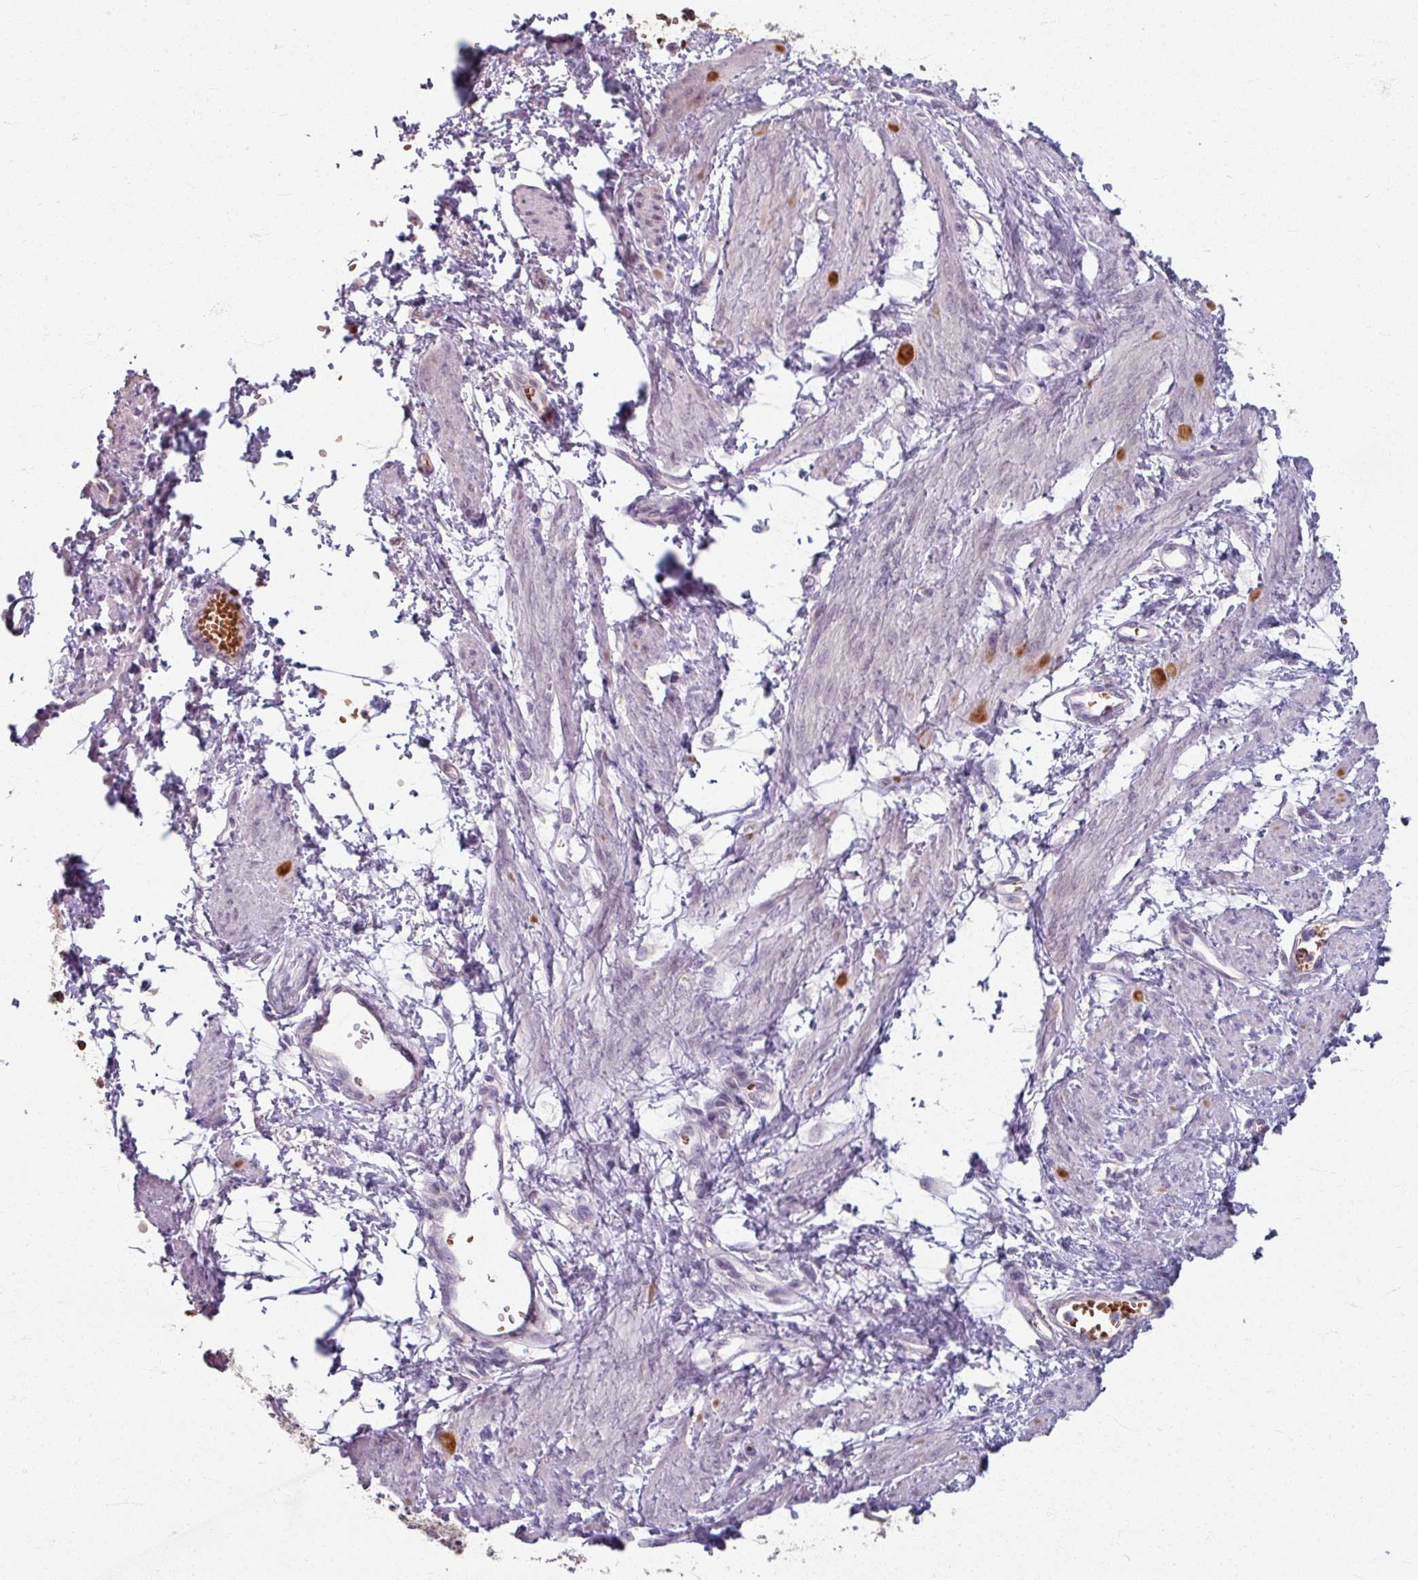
{"staining": {"intensity": "negative", "quantity": "none", "location": "none"}, "tissue": "smooth muscle", "cell_type": "Smooth muscle cells", "image_type": "normal", "snomed": [{"axis": "morphology", "description": "Normal tissue, NOS"}, {"axis": "topography", "description": "Smooth muscle"}, {"axis": "topography", "description": "Uterus"}], "caption": "Immunohistochemistry (IHC) image of benign smooth muscle stained for a protein (brown), which shows no expression in smooth muscle cells. (Stains: DAB (3,3'-diaminobenzidine) IHC with hematoxylin counter stain, Microscopy: brightfield microscopy at high magnification).", "gene": "KMT5C", "patient": {"sex": "female", "age": 39}}